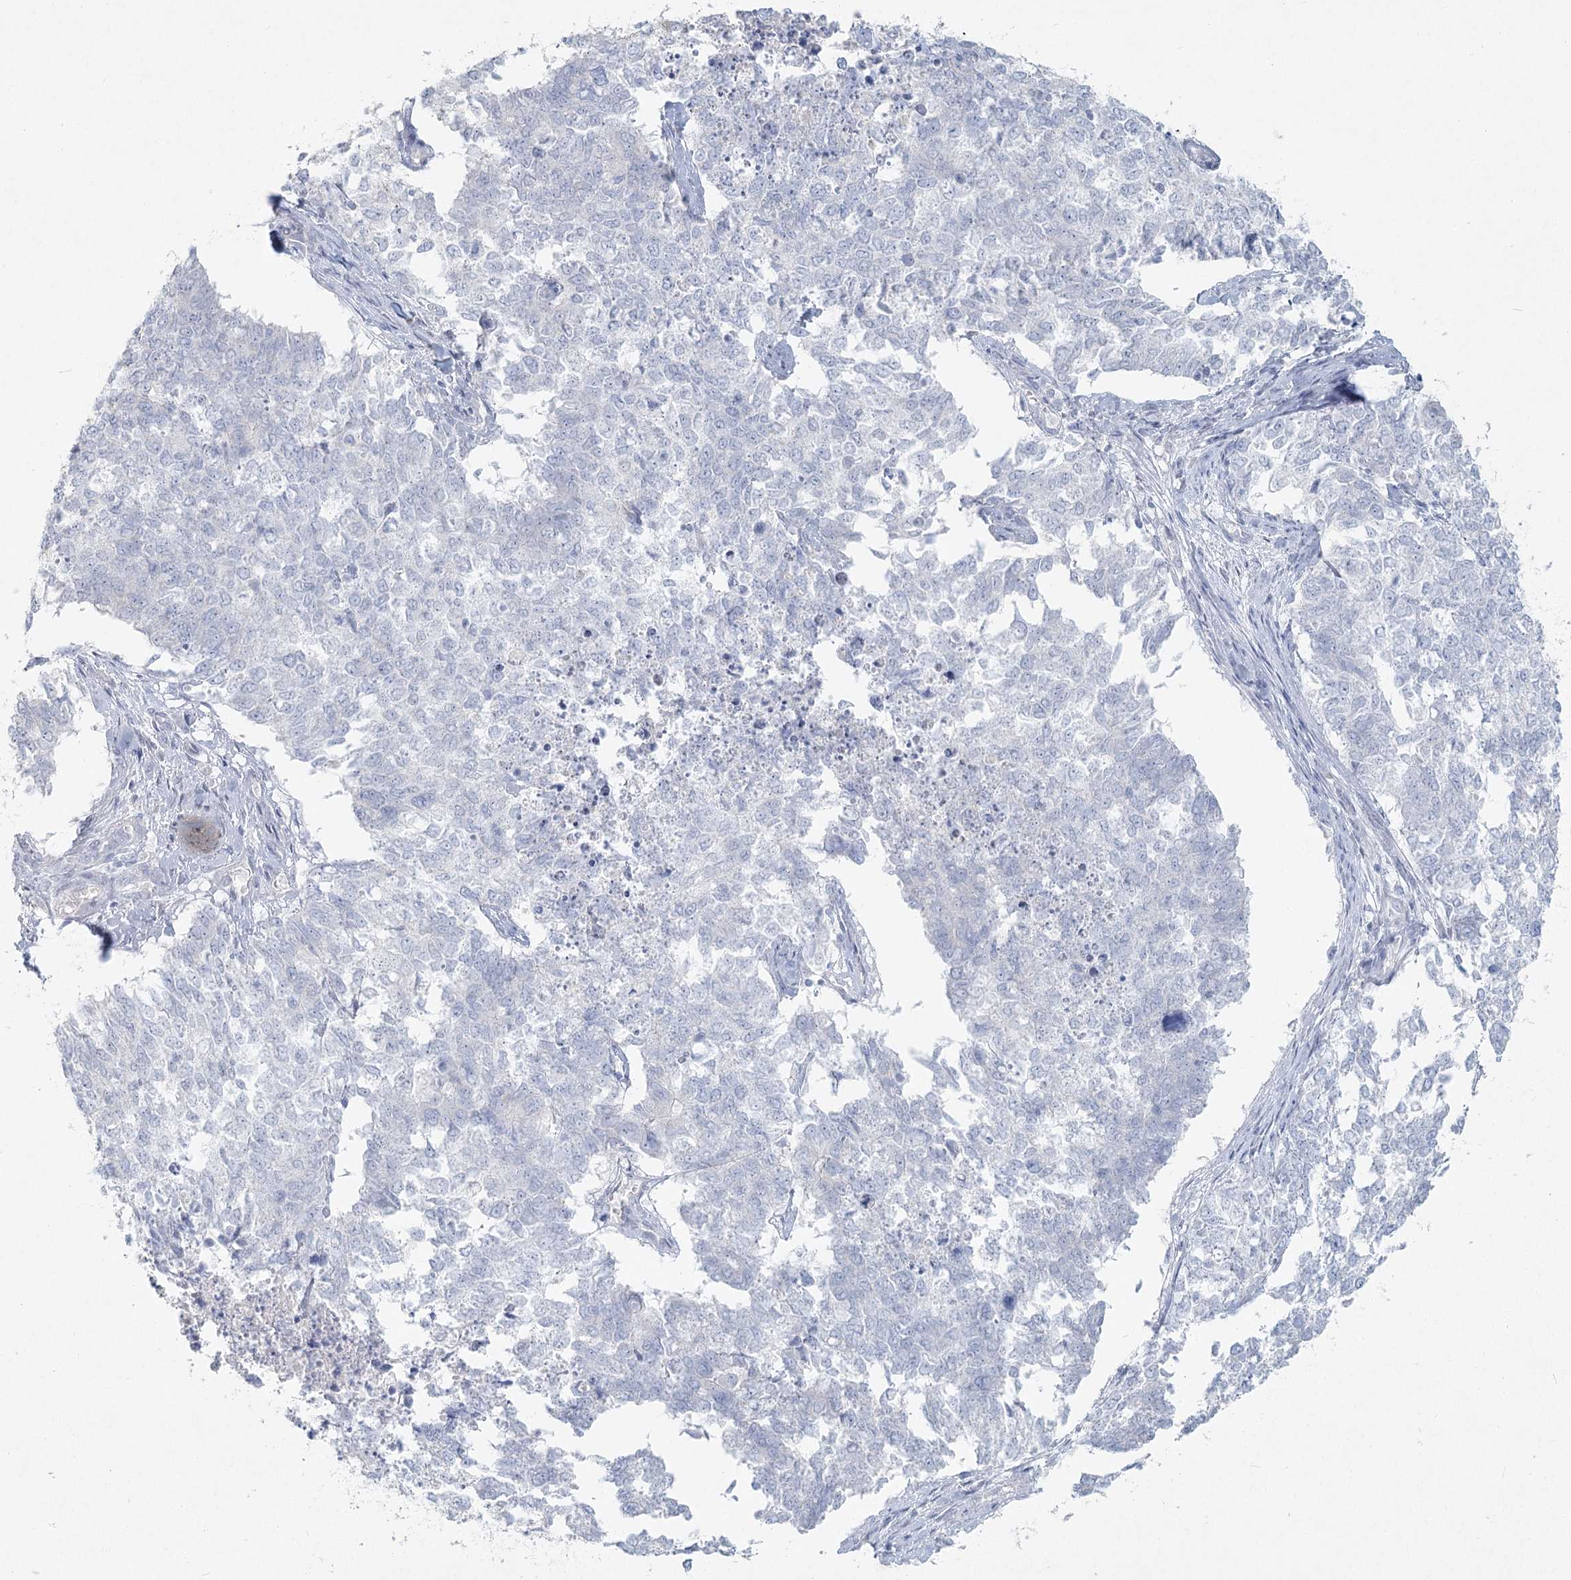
{"staining": {"intensity": "negative", "quantity": "none", "location": "none"}, "tissue": "cervical cancer", "cell_type": "Tumor cells", "image_type": "cancer", "snomed": [{"axis": "morphology", "description": "Squamous cell carcinoma, NOS"}, {"axis": "topography", "description": "Cervix"}], "caption": "Immunohistochemistry (IHC) micrograph of human cervical squamous cell carcinoma stained for a protein (brown), which demonstrates no expression in tumor cells.", "gene": "LRP2BP", "patient": {"sex": "female", "age": 63}}